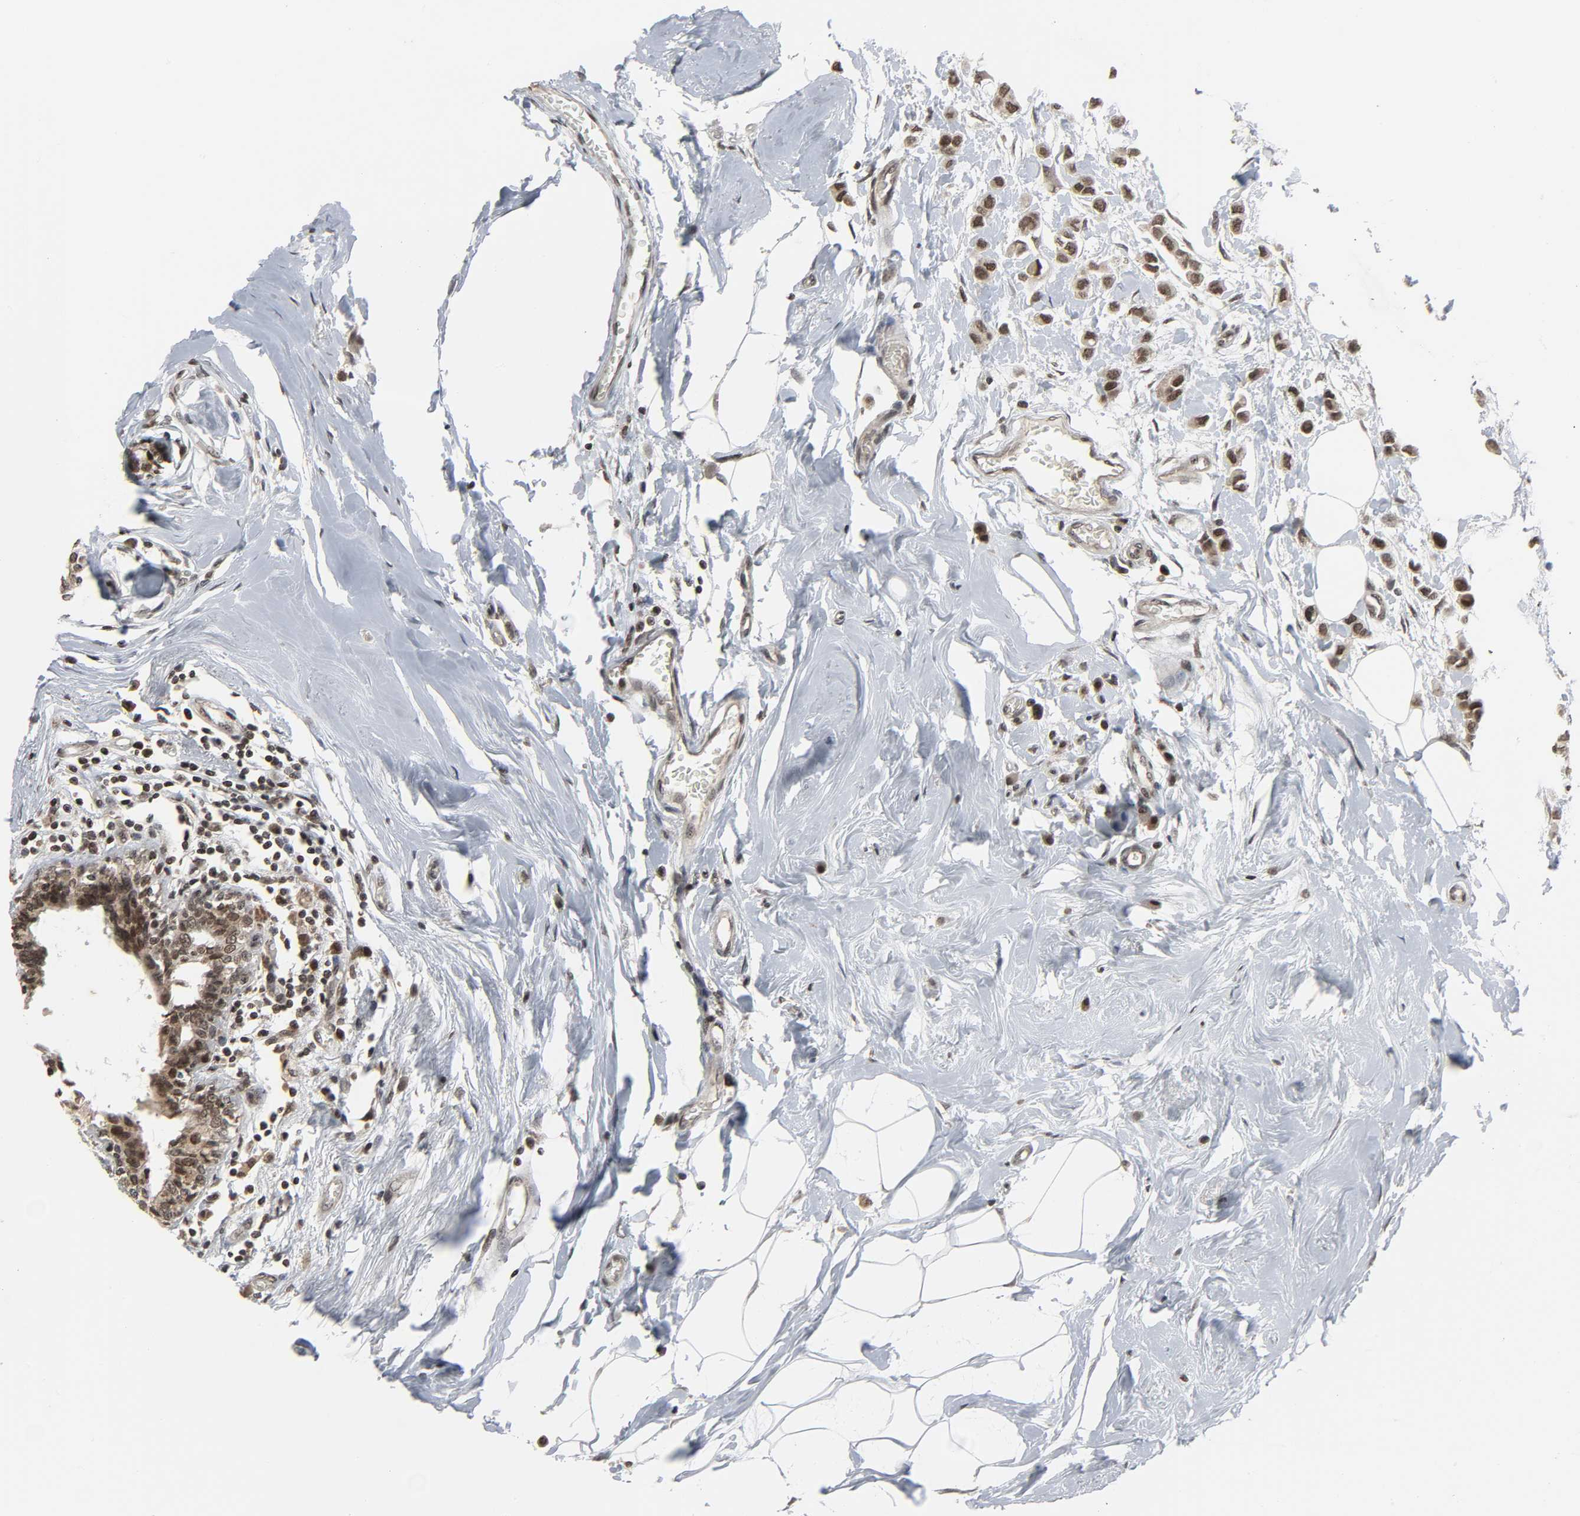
{"staining": {"intensity": "moderate", "quantity": ">75%", "location": "nuclear"}, "tissue": "breast cancer", "cell_type": "Tumor cells", "image_type": "cancer", "snomed": [{"axis": "morphology", "description": "Lobular carcinoma"}, {"axis": "topography", "description": "Breast"}], "caption": "Immunohistochemical staining of breast cancer demonstrates medium levels of moderate nuclear expression in approximately >75% of tumor cells. (IHC, brightfield microscopy, high magnification).", "gene": "XRCC1", "patient": {"sex": "female", "age": 51}}